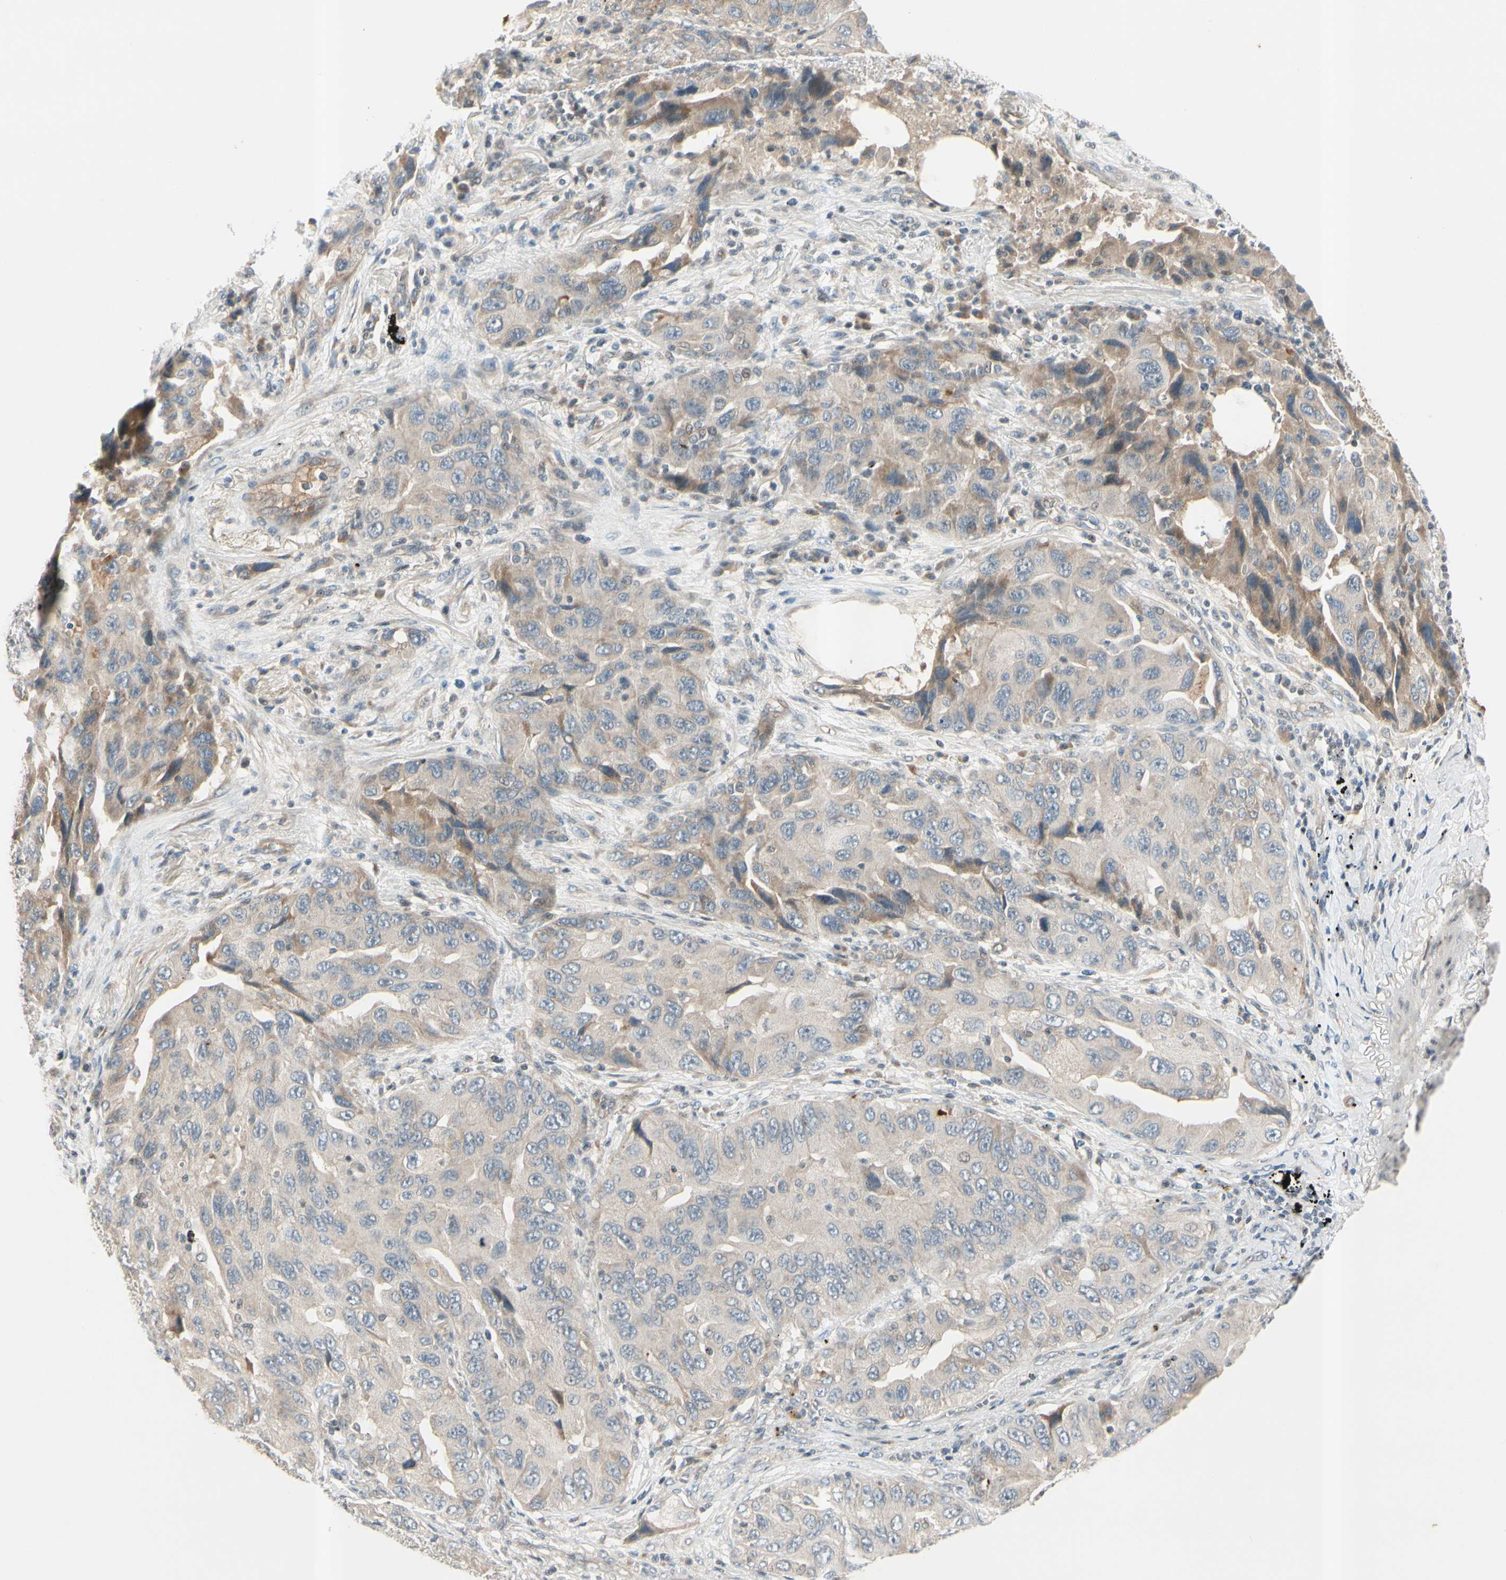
{"staining": {"intensity": "moderate", "quantity": "25%-75%", "location": "cytoplasmic/membranous"}, "tissue": "lung cancer", "cell_type": "Tumor cells", "image_type": "cancer", "snomed": [{"axis": "morphology", "description": "Adenocarcinoma, NOS"}, {"axis": "topography", "description": "Lung"}], "caption": "This photomicrograph exhibits IHC staining of adenocarcinoma (lung), with medium moderate cytoplasmic/membranous staining in approximately 25%-75% of tumor cells.", "gene": "ICAM5", "patient": {"sex": "female", "age": 65}}